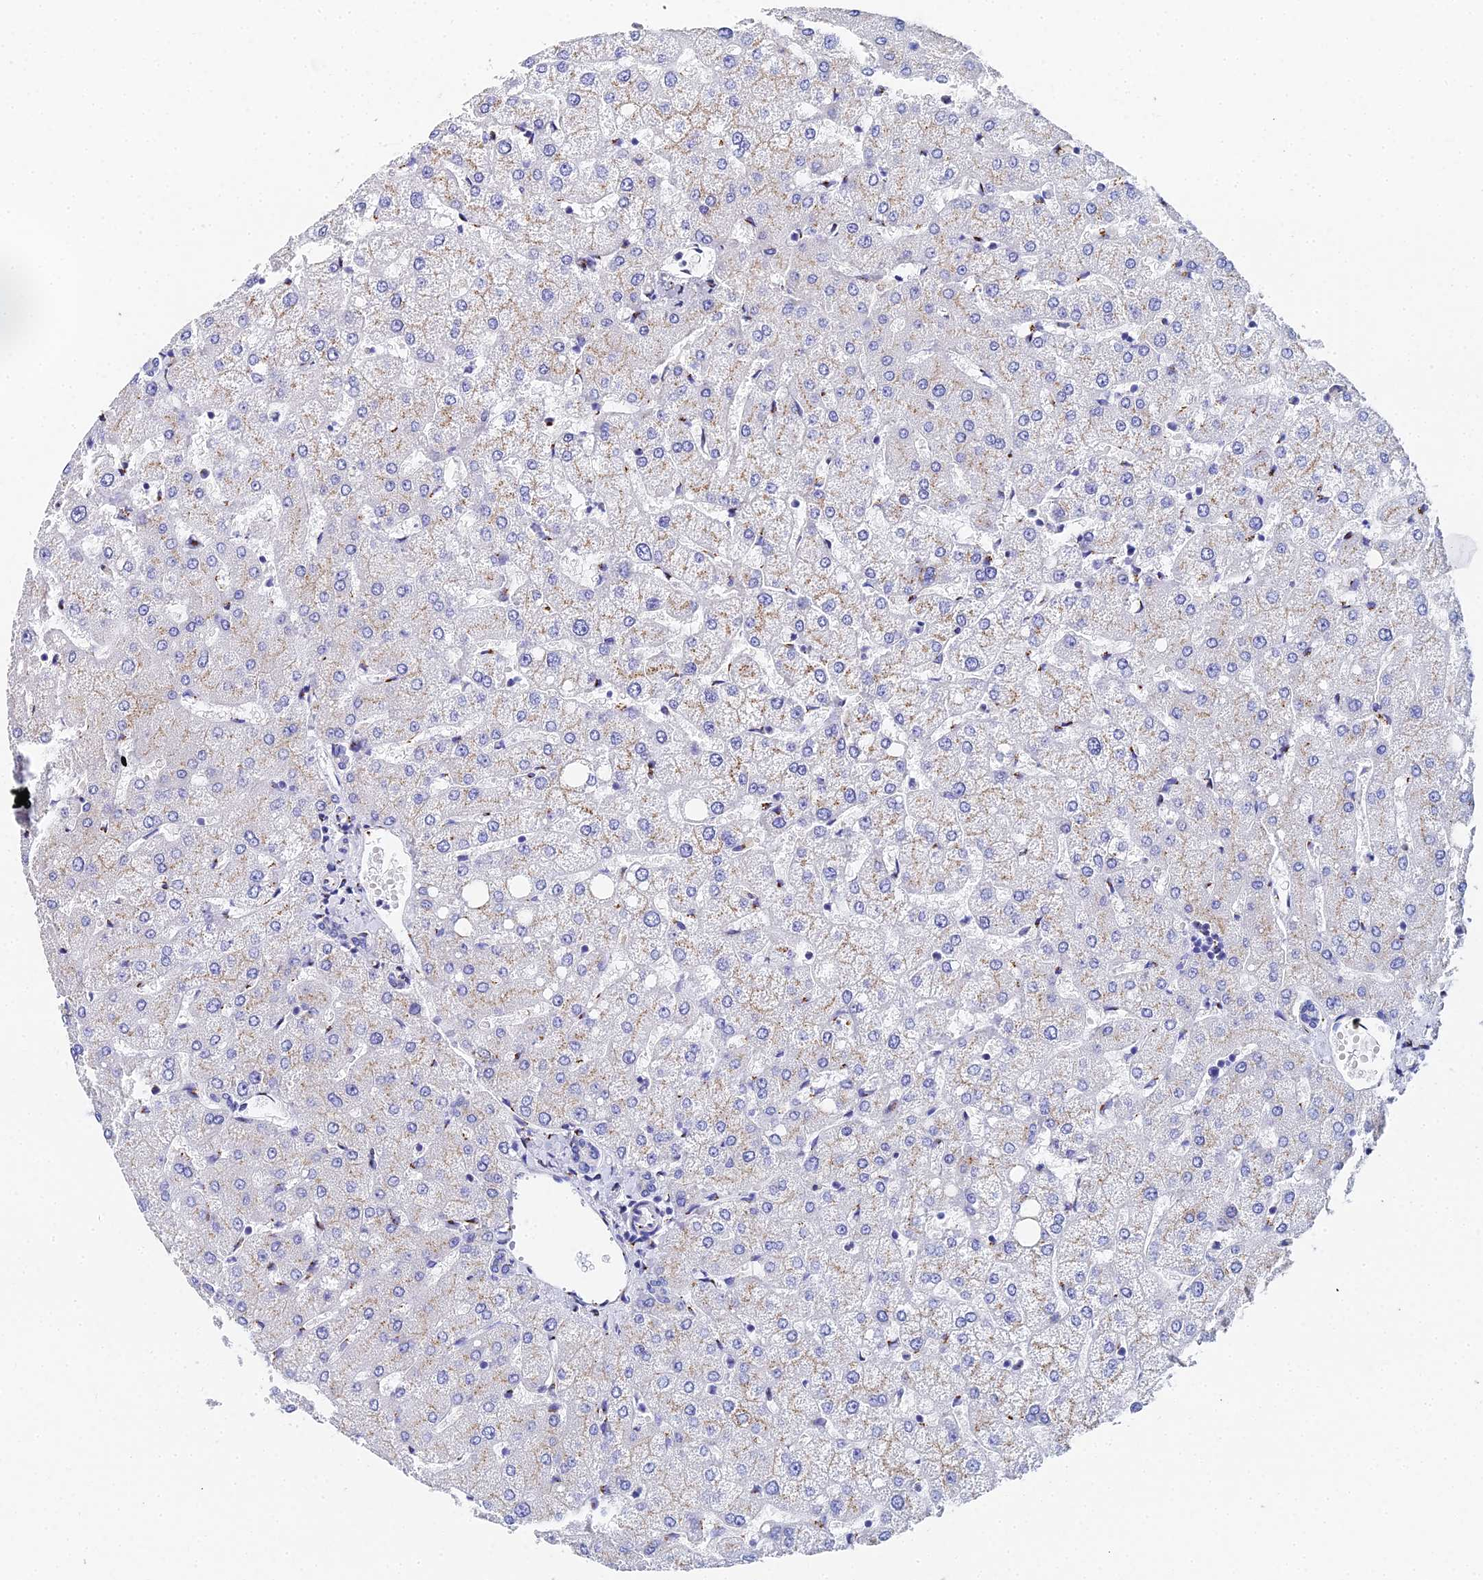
{"staining": {"intensity": "negative", "quantity": "none", "location": "none"}, "tissue": "liver", "cell_type": "Cholangiocytes", "image_type": "normal", "snomed": [{"axis": "morphology", "description": "Normal tissue, NOS"}, {"axis": "topography", "description": "Liver"}], "caption": "The histopathology image reveals no staining of cholangiocytes in benign liver.", "gene": "ENSG00000268674", "patient": {"sex": "female", "age": 54}}